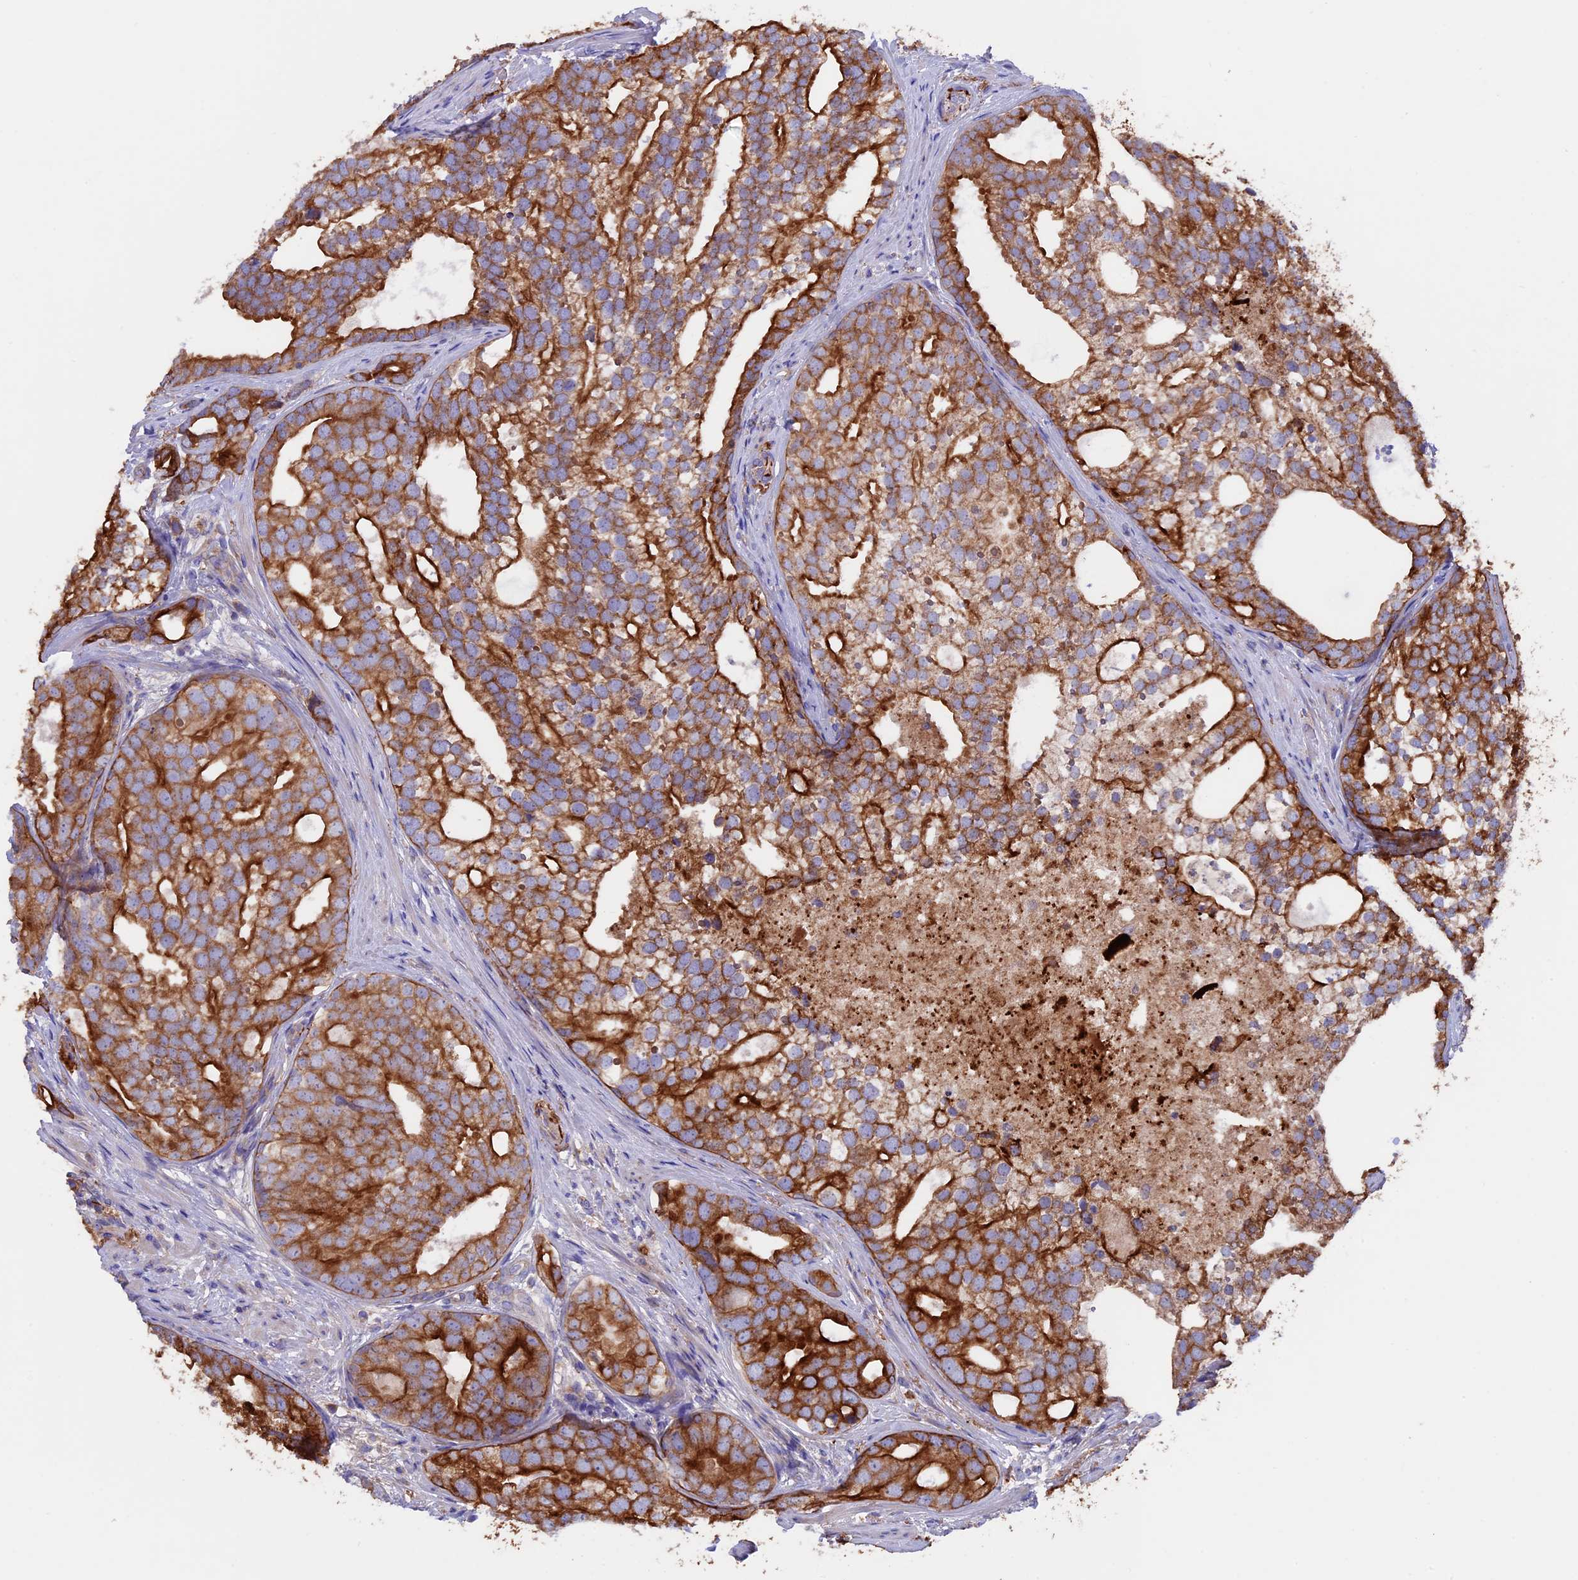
{"staining": {"intensity": "strong", "quantity": ">75%", "location": "cytoplasmic/membranous"}, "tissue": "prostate cancer", "cell_type": "Tumor cells", "image_type": "cancer", "snomed": [{"axis": "morphology", "description": "Adenocarcinoma, High grade"}, {"axis": "topography", "description": "Prostate"}], "caption": "The immunohistochemical stain labels strong cytoplasmic/membranous staining in tumor cells of prostate cancer (high-grade adenocarcinoma) tissue.", "gene": "PTPN9", "patient": {"sex": "male", "age": 75}}